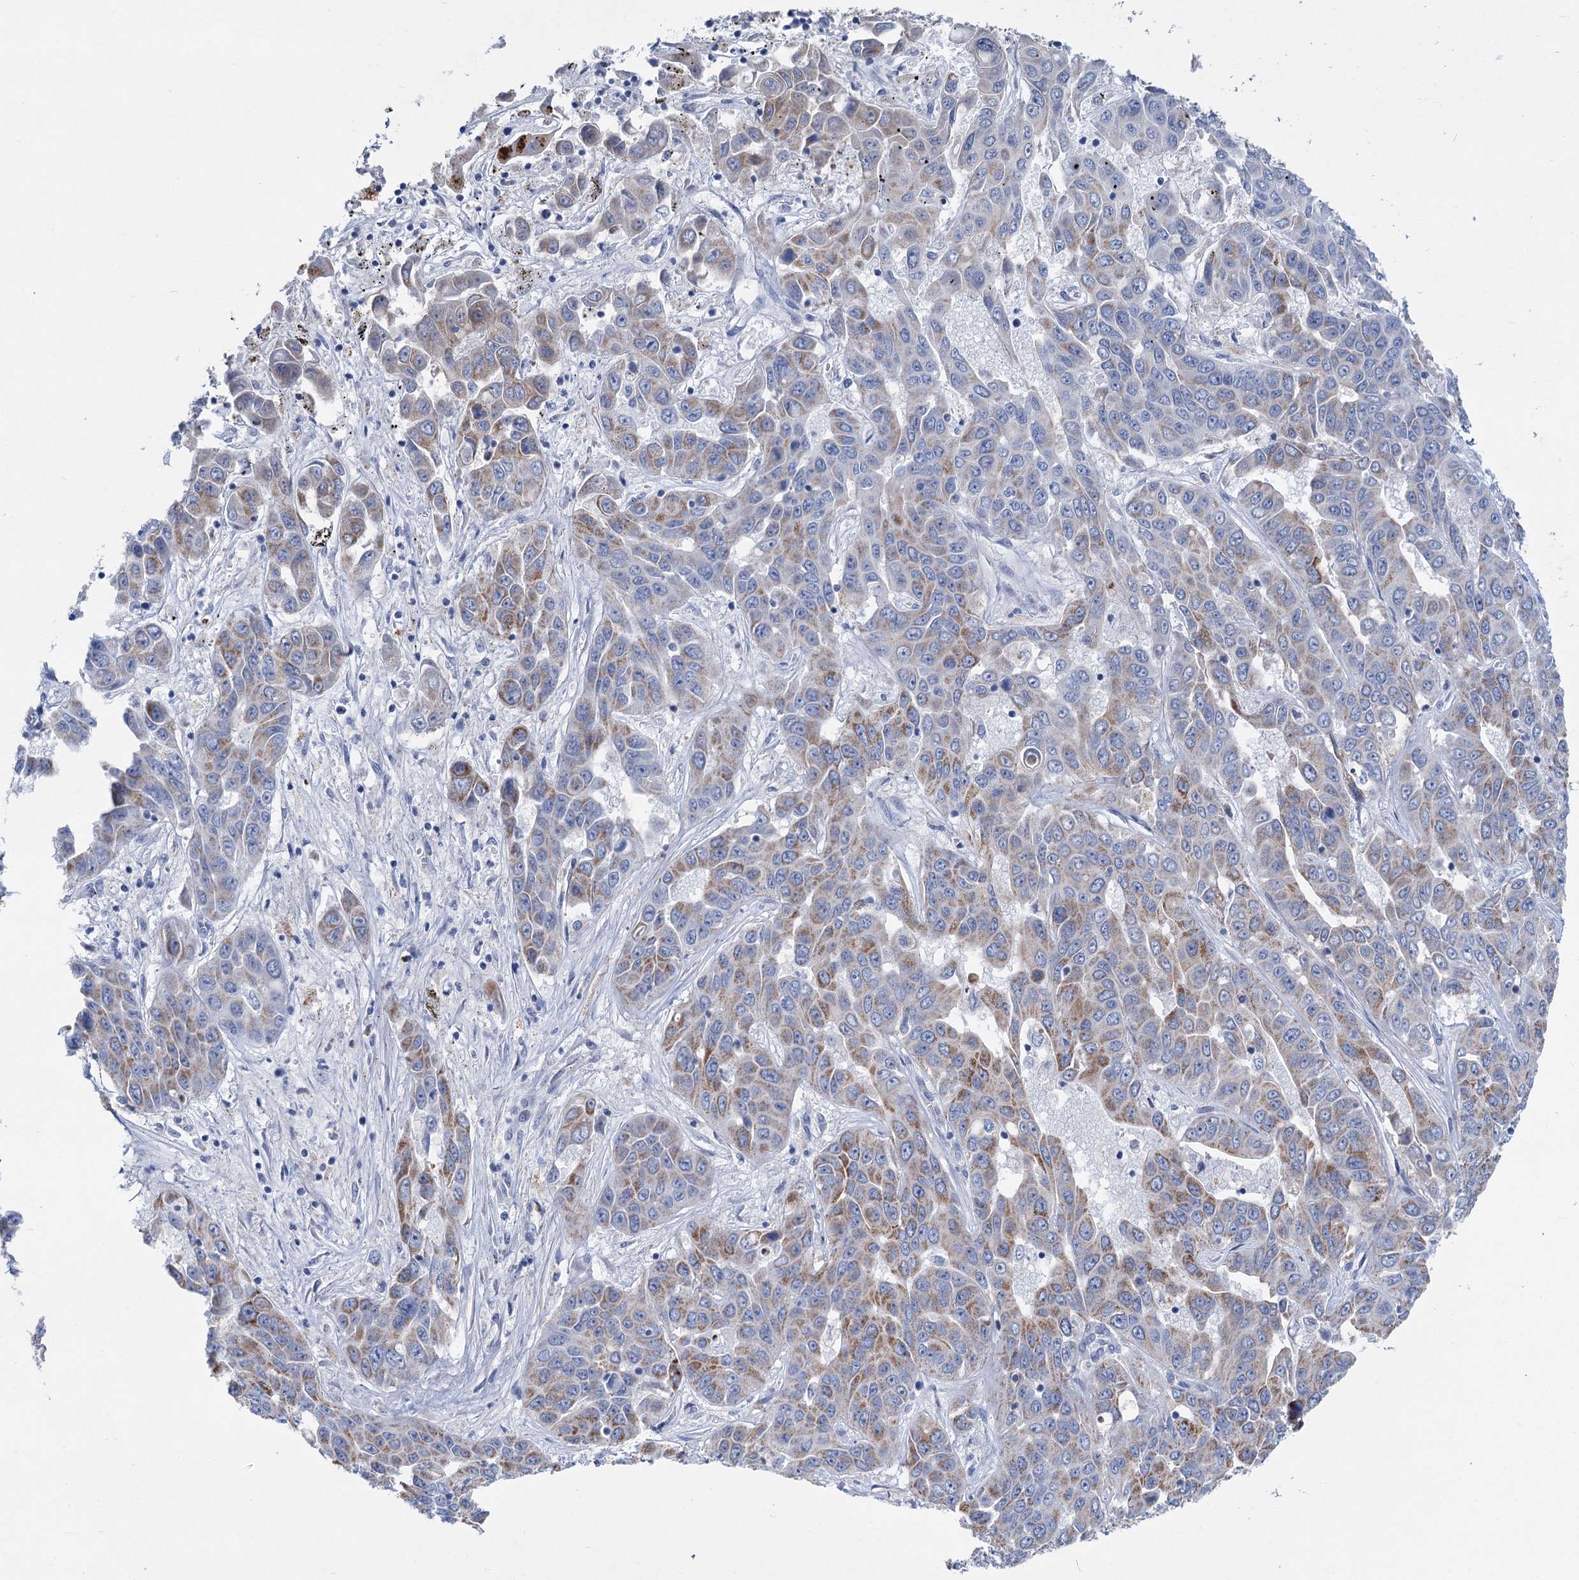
{"staining": {"intensity": "moderate", "quantity": "25%-75%", "location": "cytoplasmic/membranous"}, "tissue": "liver cancer", "cell_type": "Tumor cells", "image_type": "cancer", "snomed": [{"axis": "morphology", "description": "Cholangiocarcinoma"}, {"axis": "topography", "description": "Liver"}], "caption": "Immunohistochemical staining of liver cancer (cholangiocarcinoma) exhibits moderate cytoplasmic/membranous protein positivity in about 25%-75% of tumor cells.", "gene": "CHDH", "patient": {"sex": "female", "age": 52}}